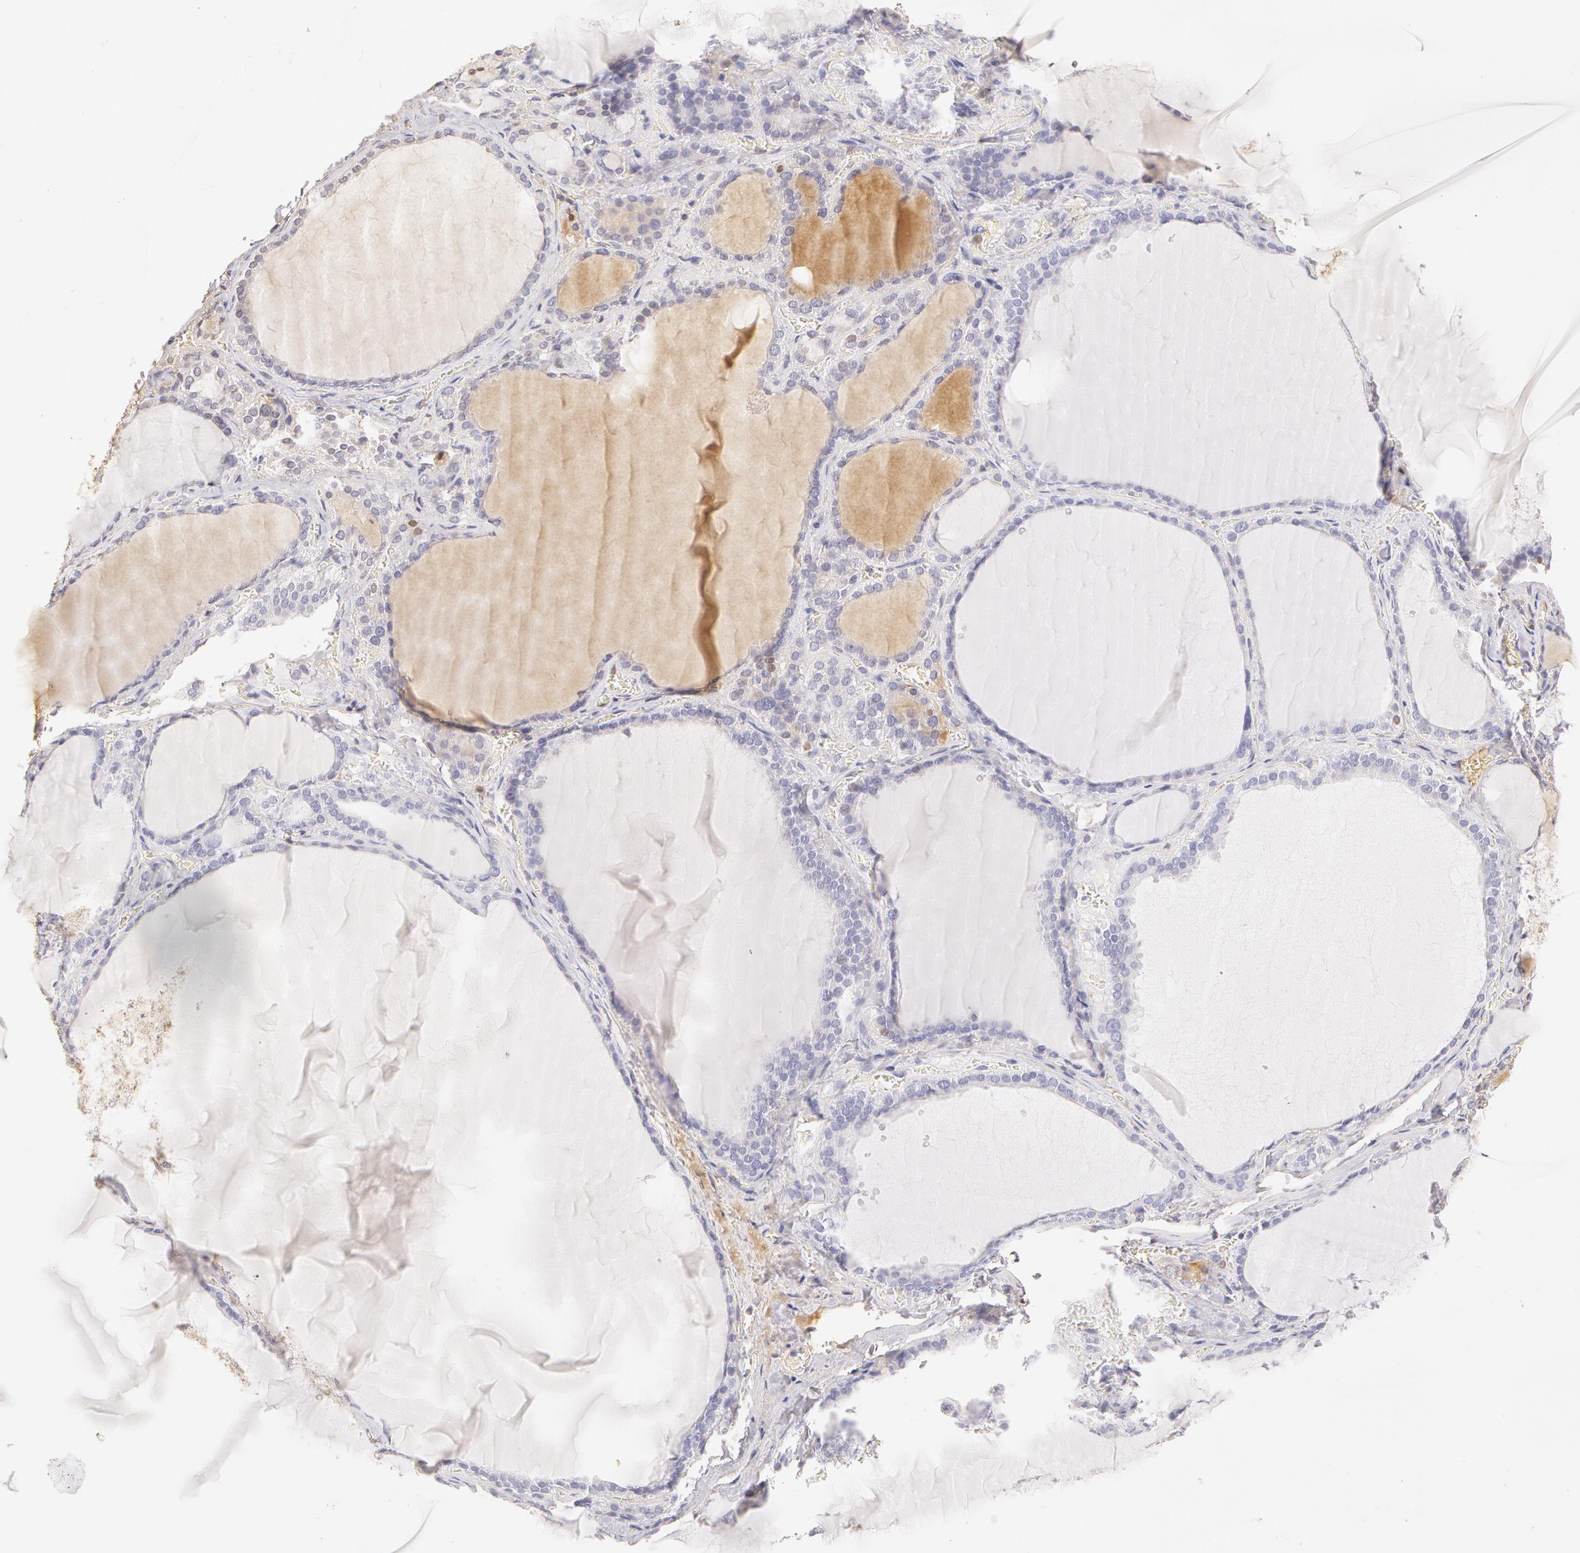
{"staining": {"intensity": "negative", "quantity": "none", "location": "none"}, "tissue": "thyroid gland", "cell_type": "Glandular cells", "image_type": "normal", "snomed": [{"axis": "morphology", "description": "Normal tissue, NOS"}, {"axis": "topography", "description": "Thyroid gland"}], "caption": "Micrograph shows no protein staining in glandular cells of normal thyroid gland.", "gene": "AHSG", "patient": {"sex": "female", "age": 55}}